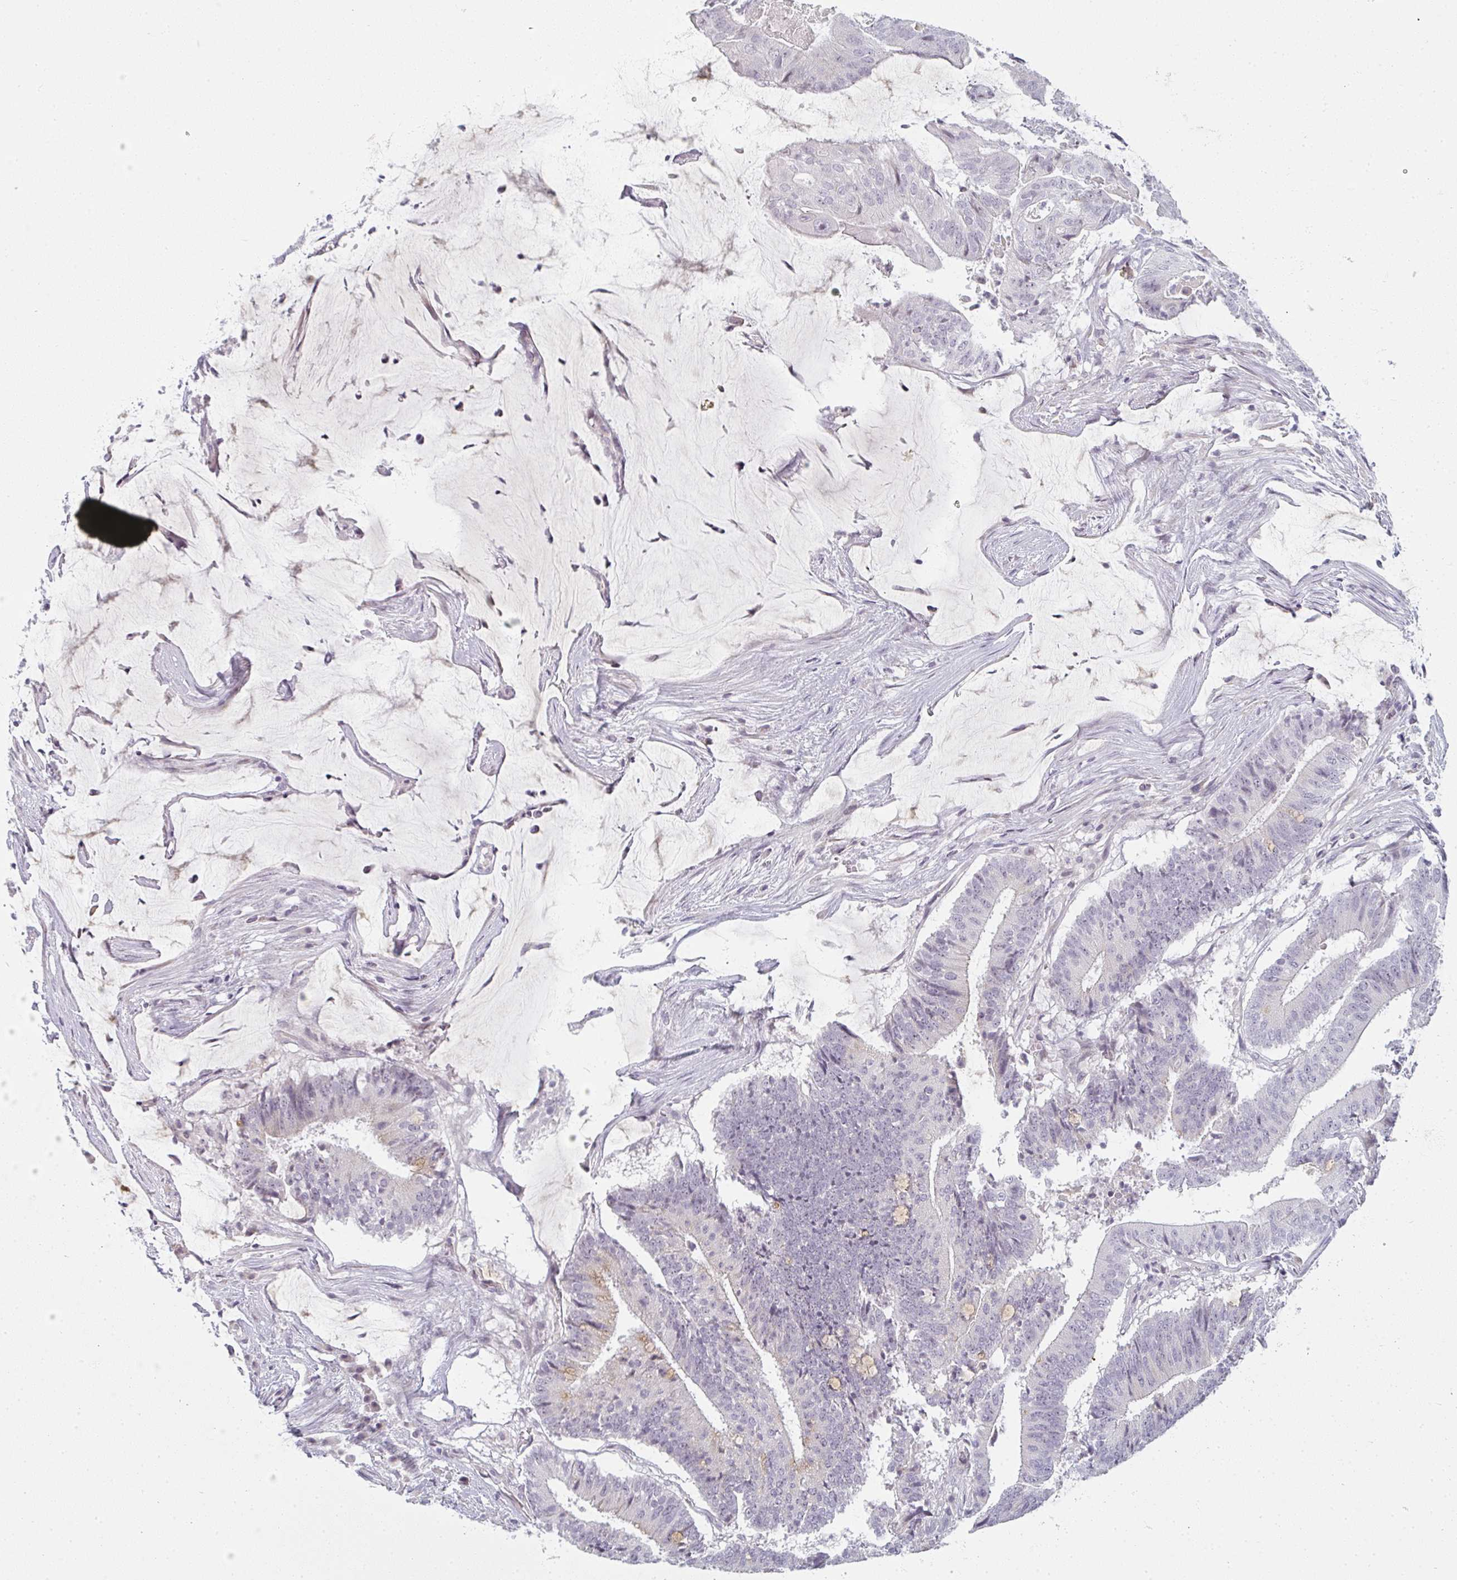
{"staining": {"intensity": "negative", "quantity": "none", "location": "none"}, "tissue": "colorectal cancer", "cell_type": "Tumor cells", "image_type": "cancer", "snomed": [{"axis": "morphology", "description": "Adenocarcinoma, NOS"}, {"axis": "topography", "description": "Colon"}], "caption": "An immunohistochemistry (IHC) micrograph of colorectal cancer is shown. There is no staining in tumor cells of colorectal cancer. (Stains: DAB (3,3'-diaminobenzidine) immunohistochemistry (IHC) with hematoxylin counter stain, Microscopy: brightfield microscopy at high magnification).", "gene": "RBBP6", "patient": {"sex": "female", "age": 43}}